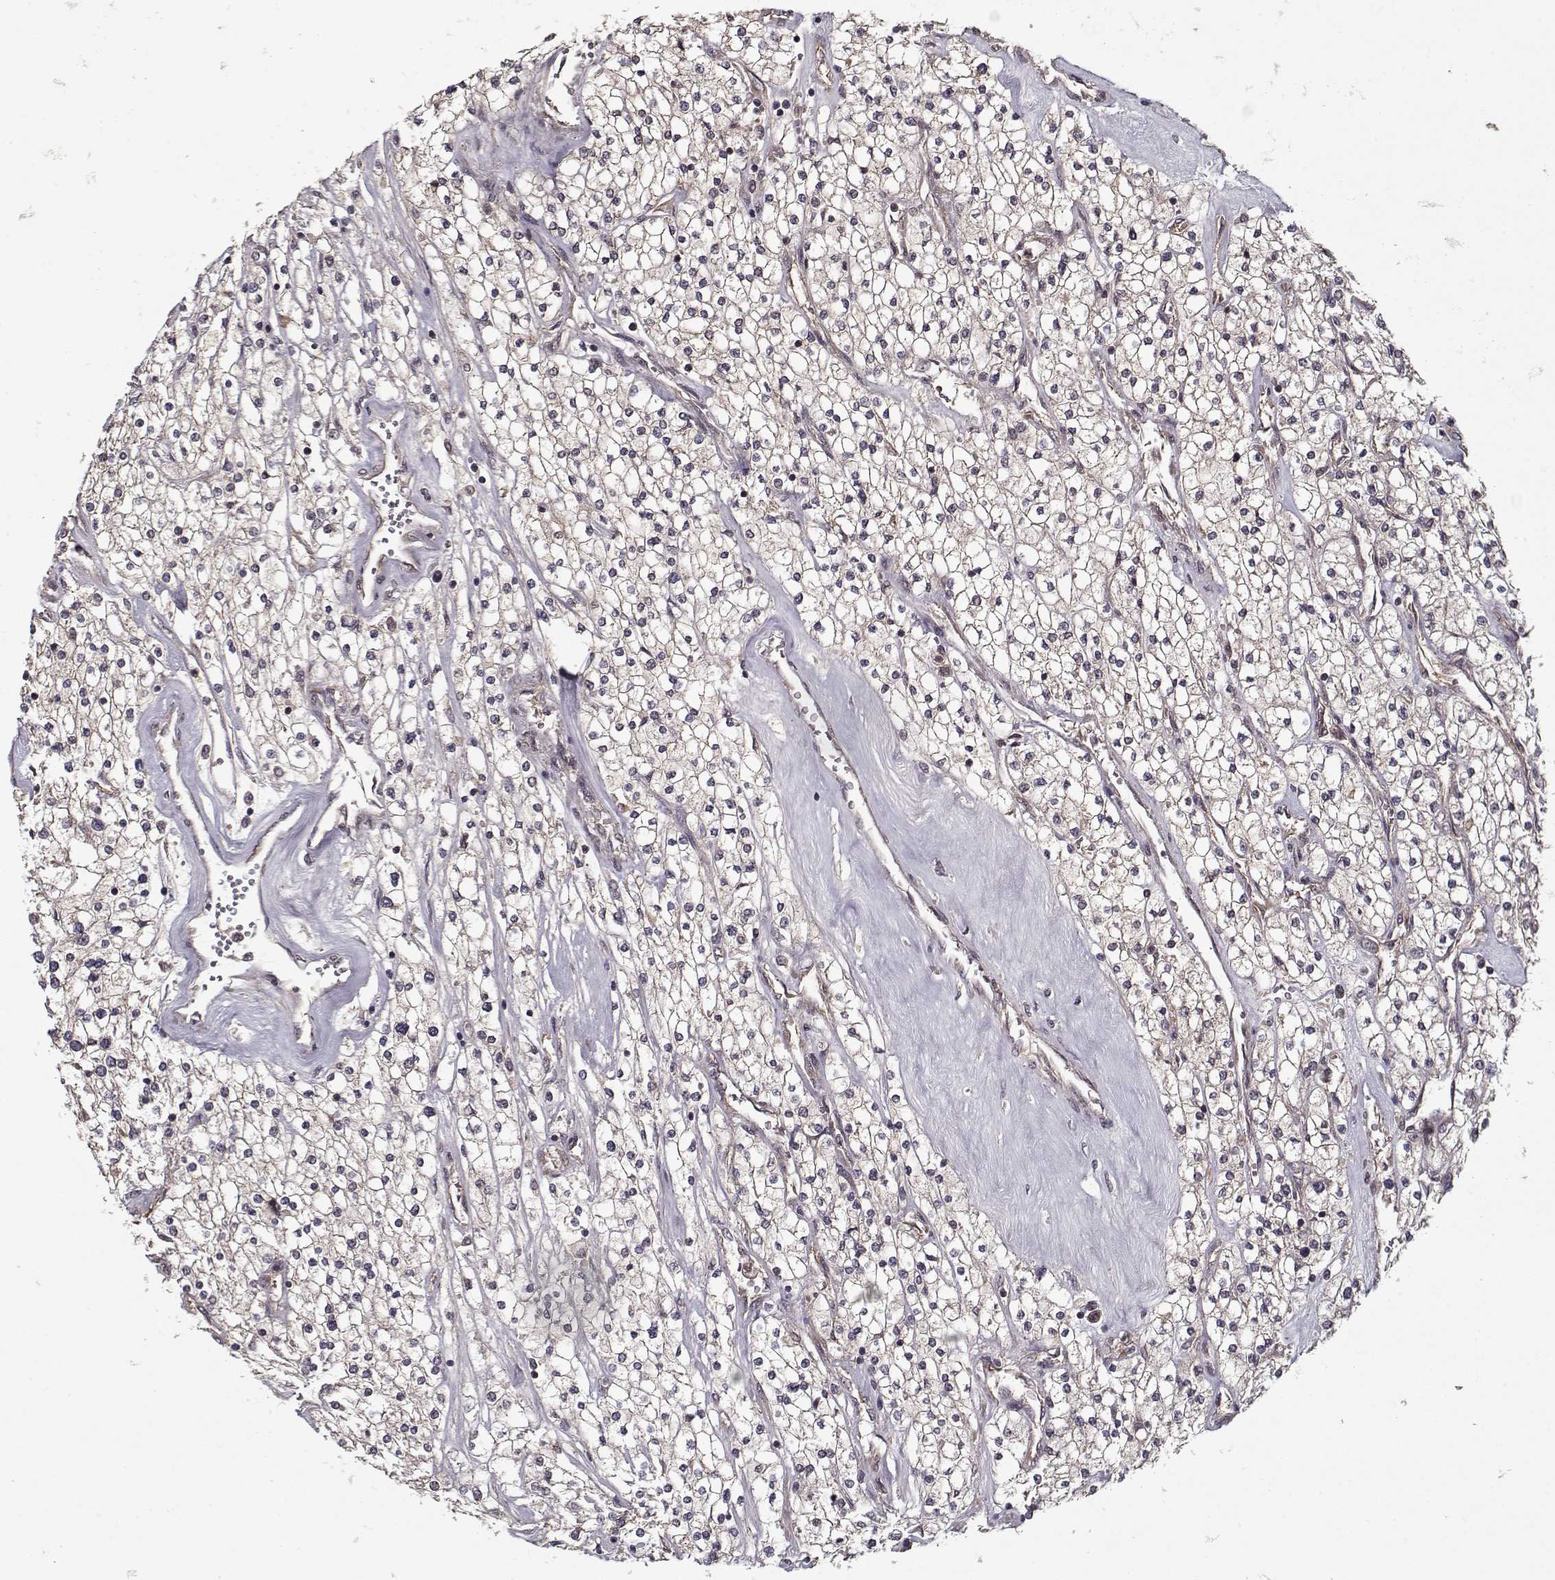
{"staining": {"intensity": "weak", "quantity": "<25%", "location": "cytoplasmic/membranous"}, "tissue": "renal cancer", "cell_type": "Tumor cells", "image_type": "cancer", "snomed": [{"axis": "morphology", "description": "Adenocarcinoma, NOS"}, {"axis": "topography", "description": "Kidney"}], "caption": "Immunohistochemistry image of neoplastic tissue: human renal cancer stained with DAB reveals no significant protein positivity in tumor cells.", "gene": "PPP1R12A", "patient": {"sex": "male", "age": 80}}